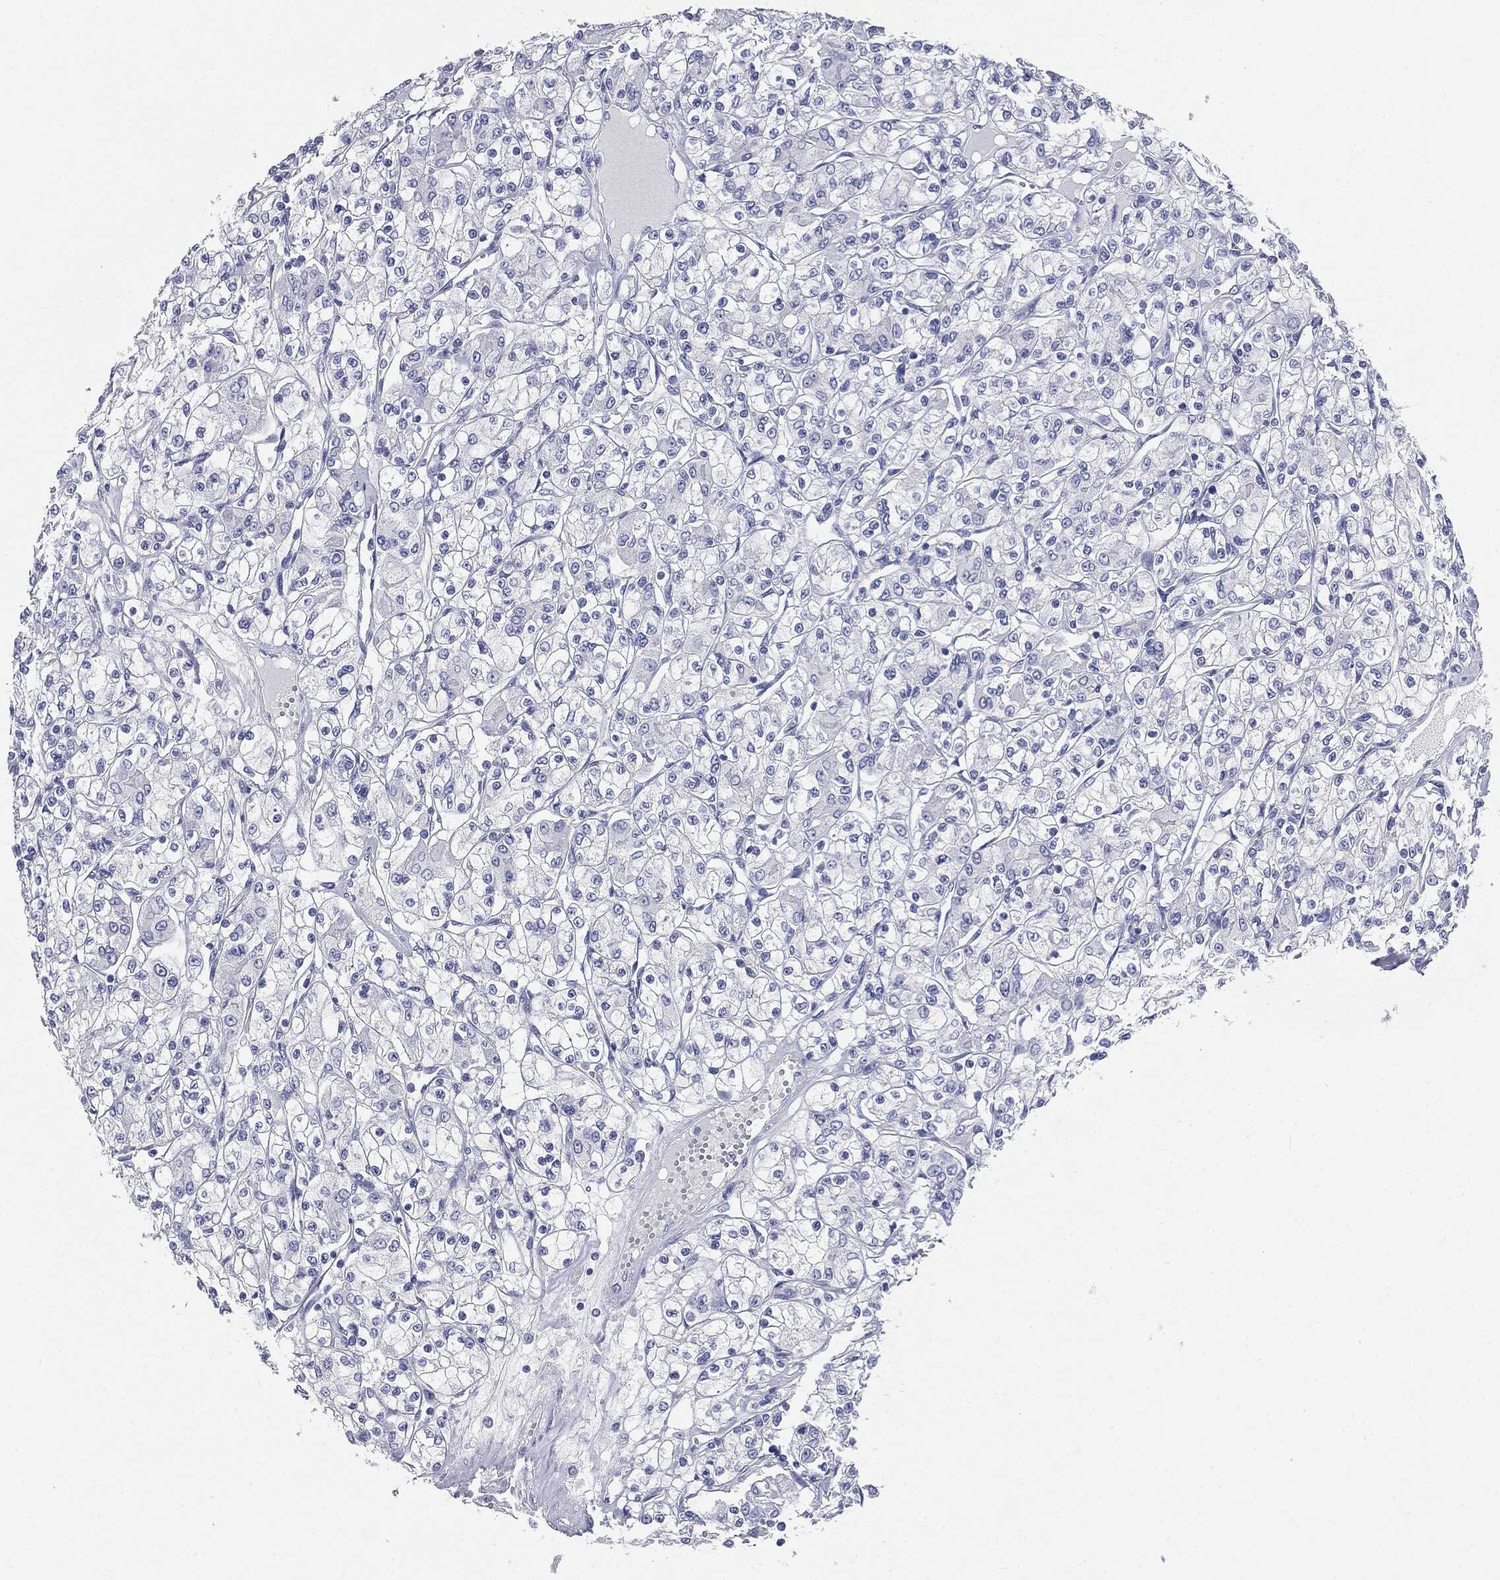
{"staining": {"intensity": "negative", "quantity": "none", "location": "none"}, "tissue": "renal cancer", "cell_type": "Tumor cells", "image_type": "cancer", "snomed": [{"axis": "morphology", "description": "Adenocarcinoma, NOS"}, {"axis": "topography", "description": "Kidney"}], "caption": "The immunohistochemistry (IHC) photomicrograph has no significant staining in tumor cells of renal cancer (adenocarcinoma) tissue.", "gene": "CUZD1", "patient": {"sex": "female", "age": 59}}